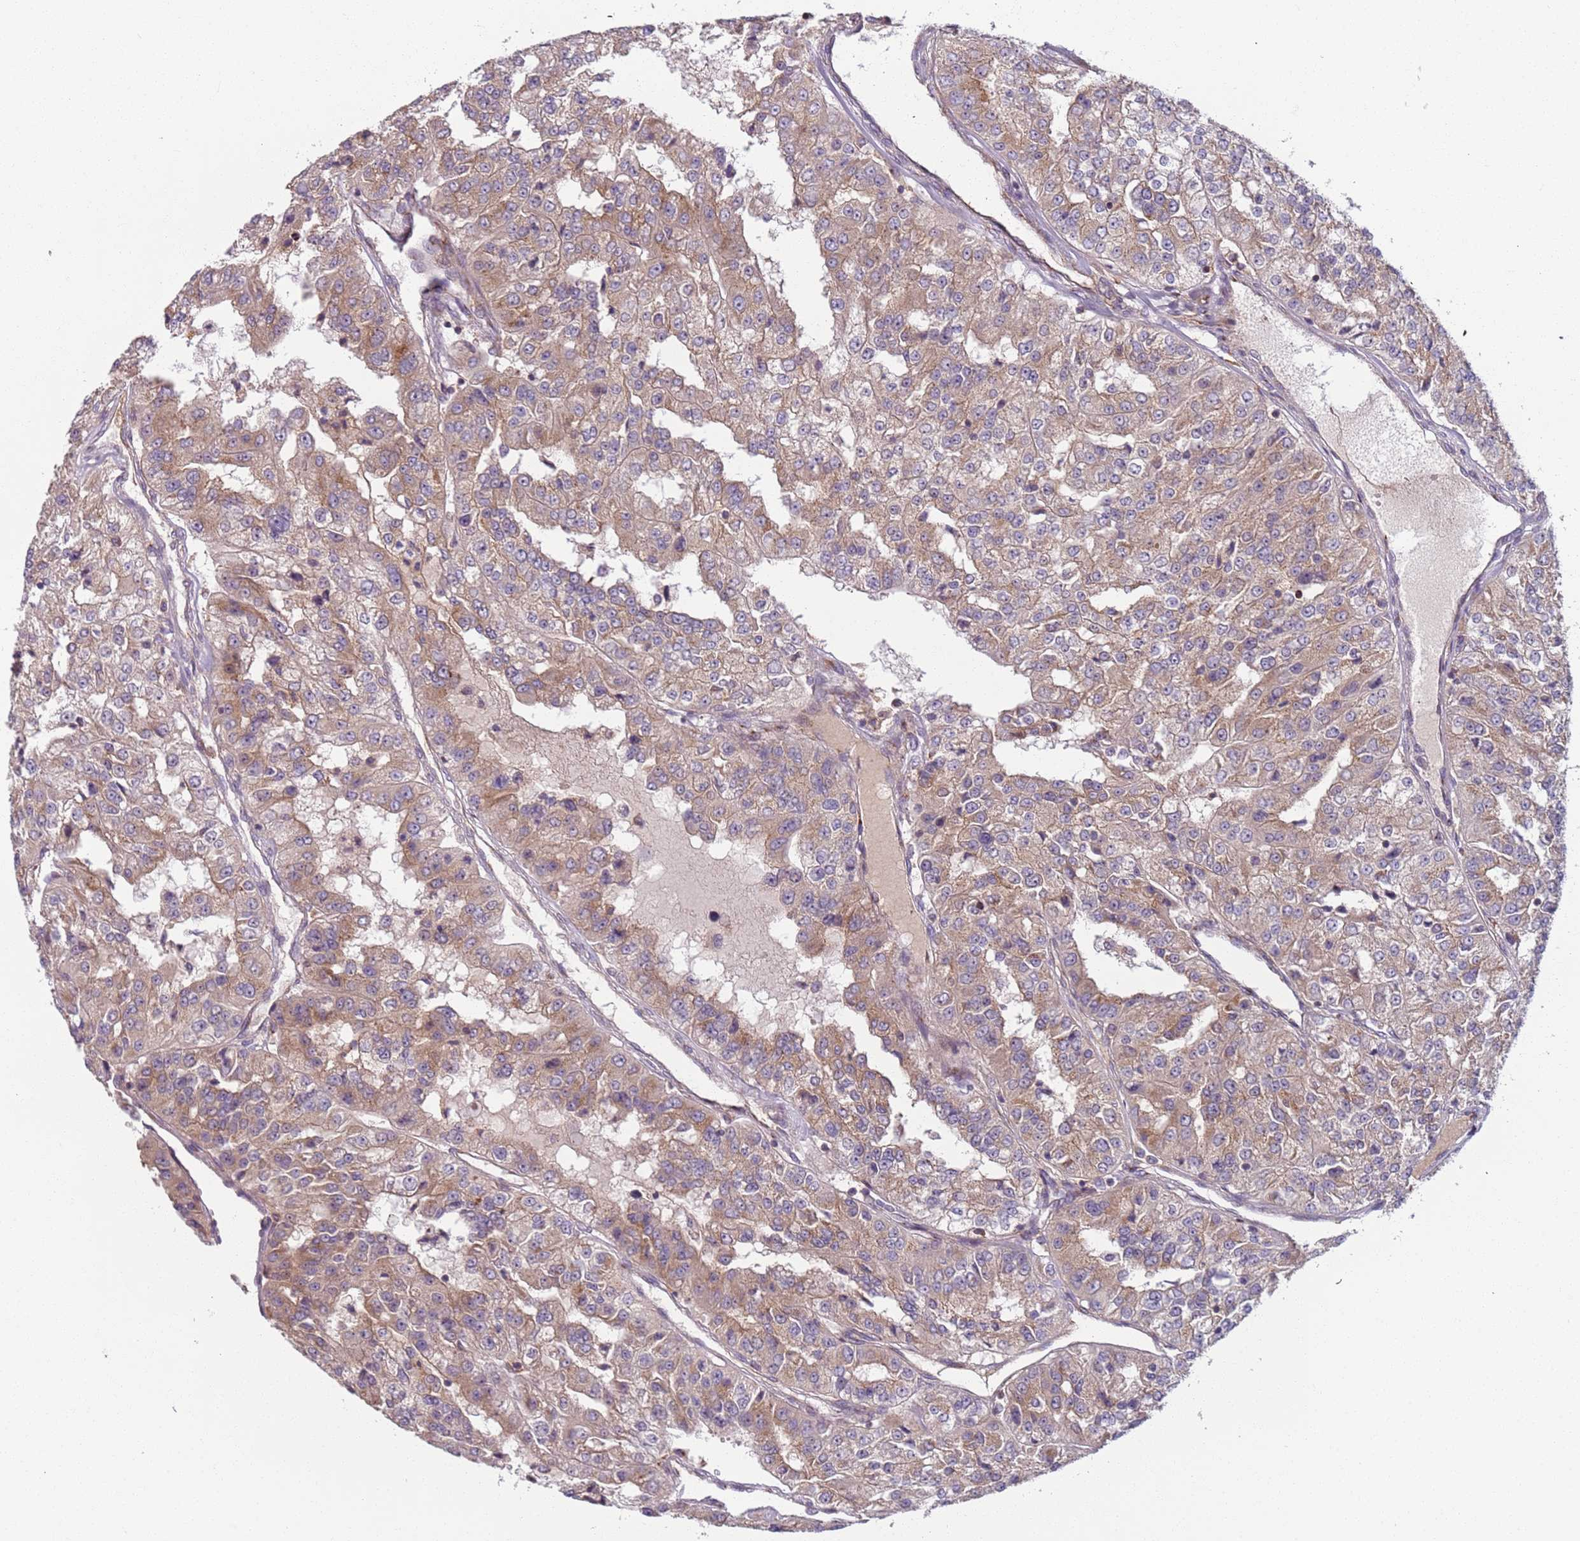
{"staining": {"intensity": "moderate", "quantity": ">75%", "location": "cytoplasmic/membranous"}, "tissue": "renal cancer", "cell_type": "Tumor cells", "image_type": "cancer", "snomed": [{"axis": "morphology", "description": "Adenocarcinoma, NOS"}, {"axis": "topography", "description": "Kidney"}], "caption": "The micrograph exhibits immunohistochemical staining of renal cancer (adenocarcinoma). There is moderate cytoplasmic/membranous positivity is present in approximately >75% of tumor cells. (Stains: DAB (3,3'-diaminobenzidine) in brown, nuclei in blue, Microscopy: brightfield microscopy at high magnification).", "gene": "AKTIP", "patient": {"sex": "female", "age": 63}}